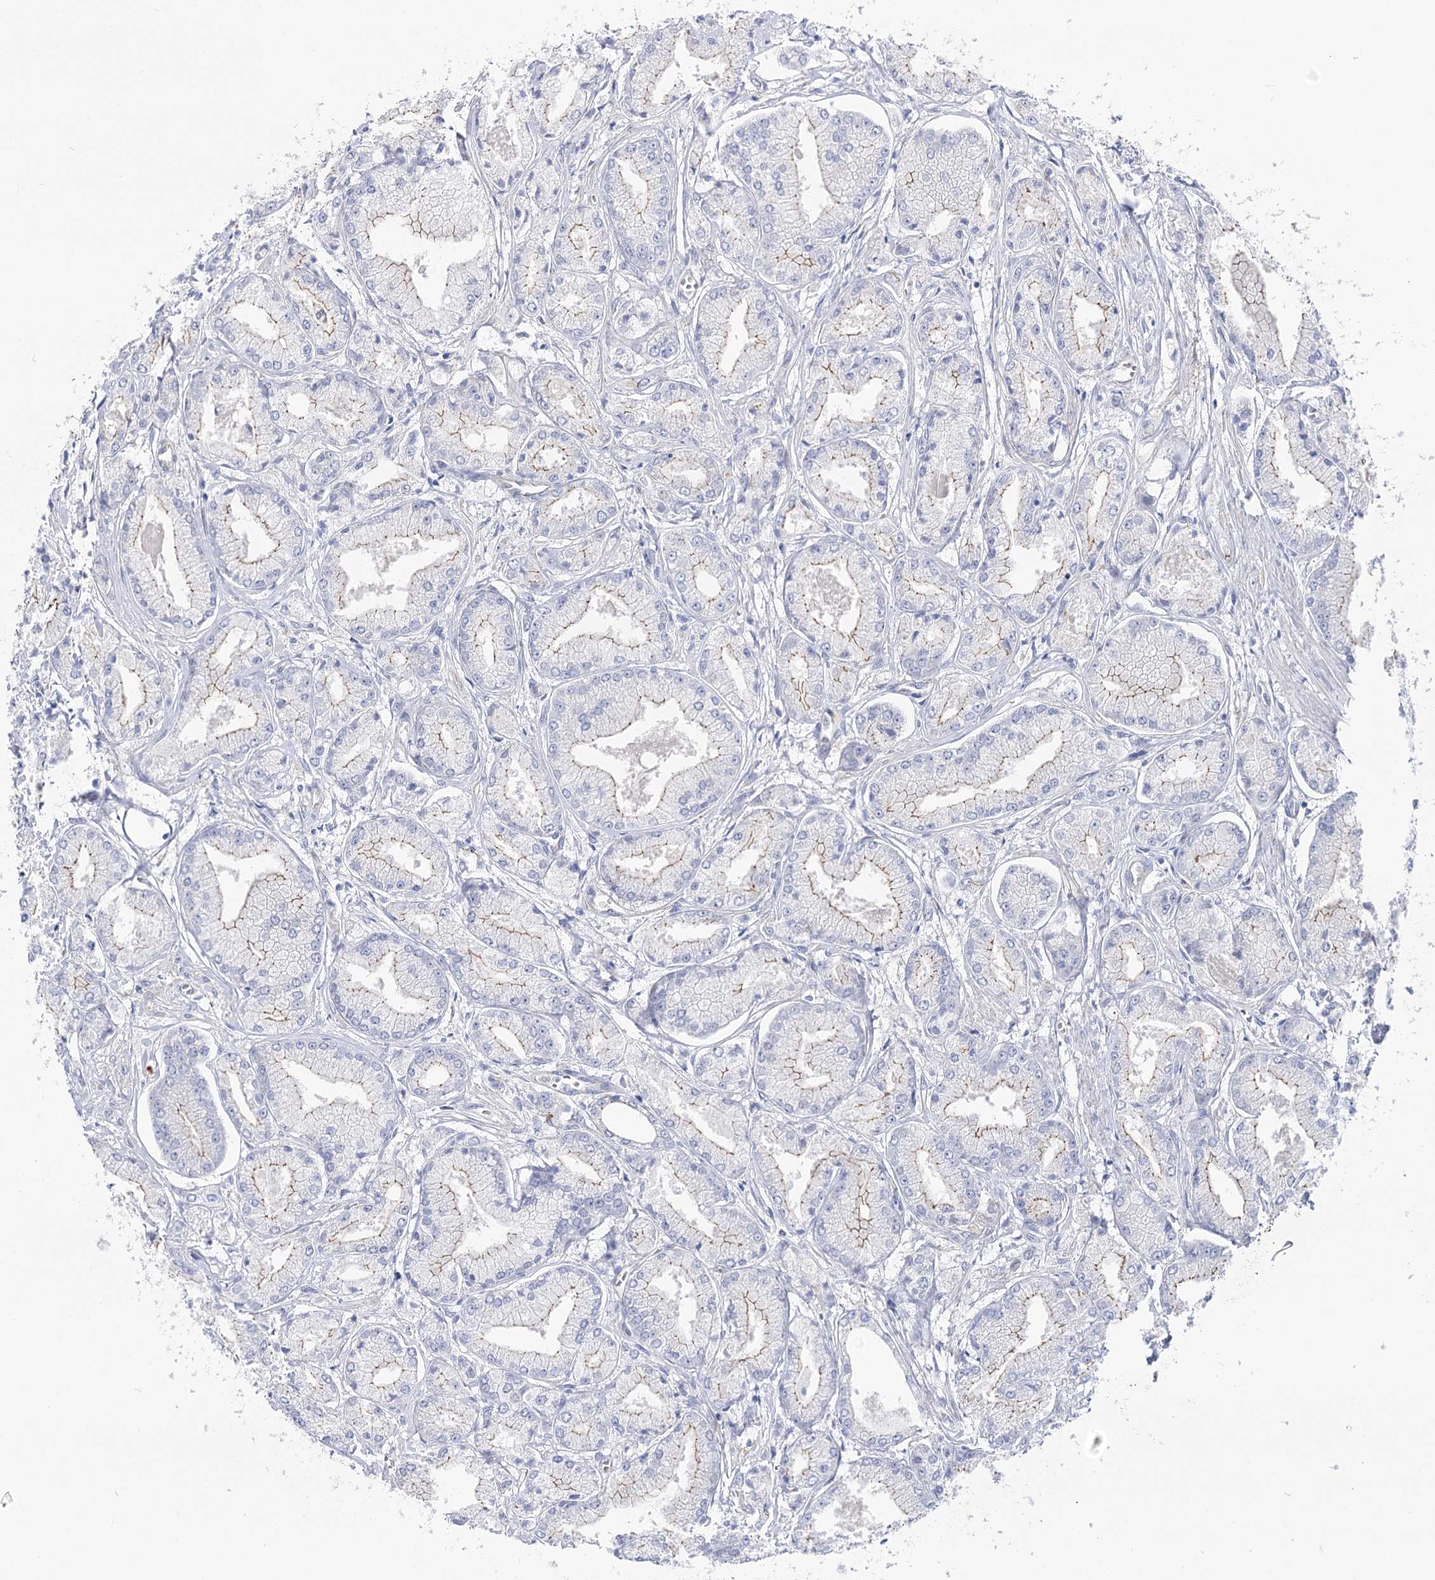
{"staining": {"intensity": "weak", "quantity": "<25%", "location": "cytoplasmic/membranous"}, "tissue": "prostate cancer", "cell_type": "Tumor cells", "image_type": "cancer", "snomed": [{"axis": "morphology", "description": "Adenocarcinoma, Low grade"}, {"axis": "topography", "description": "Prostate"}], "caption": "An immunohistochemistry image of adenocarcinoma (low-grade) (prostate) is shown. There is no staining in tumor cells of adenocarcinoma (low-grade) (prostate). (DAB (3,3'-diaminobenzidine) immunohistochemistry (IHC) with hematoxylin counter stain).", "gene": "NRAP", "patient": {"sex": "male", "age": 60}}